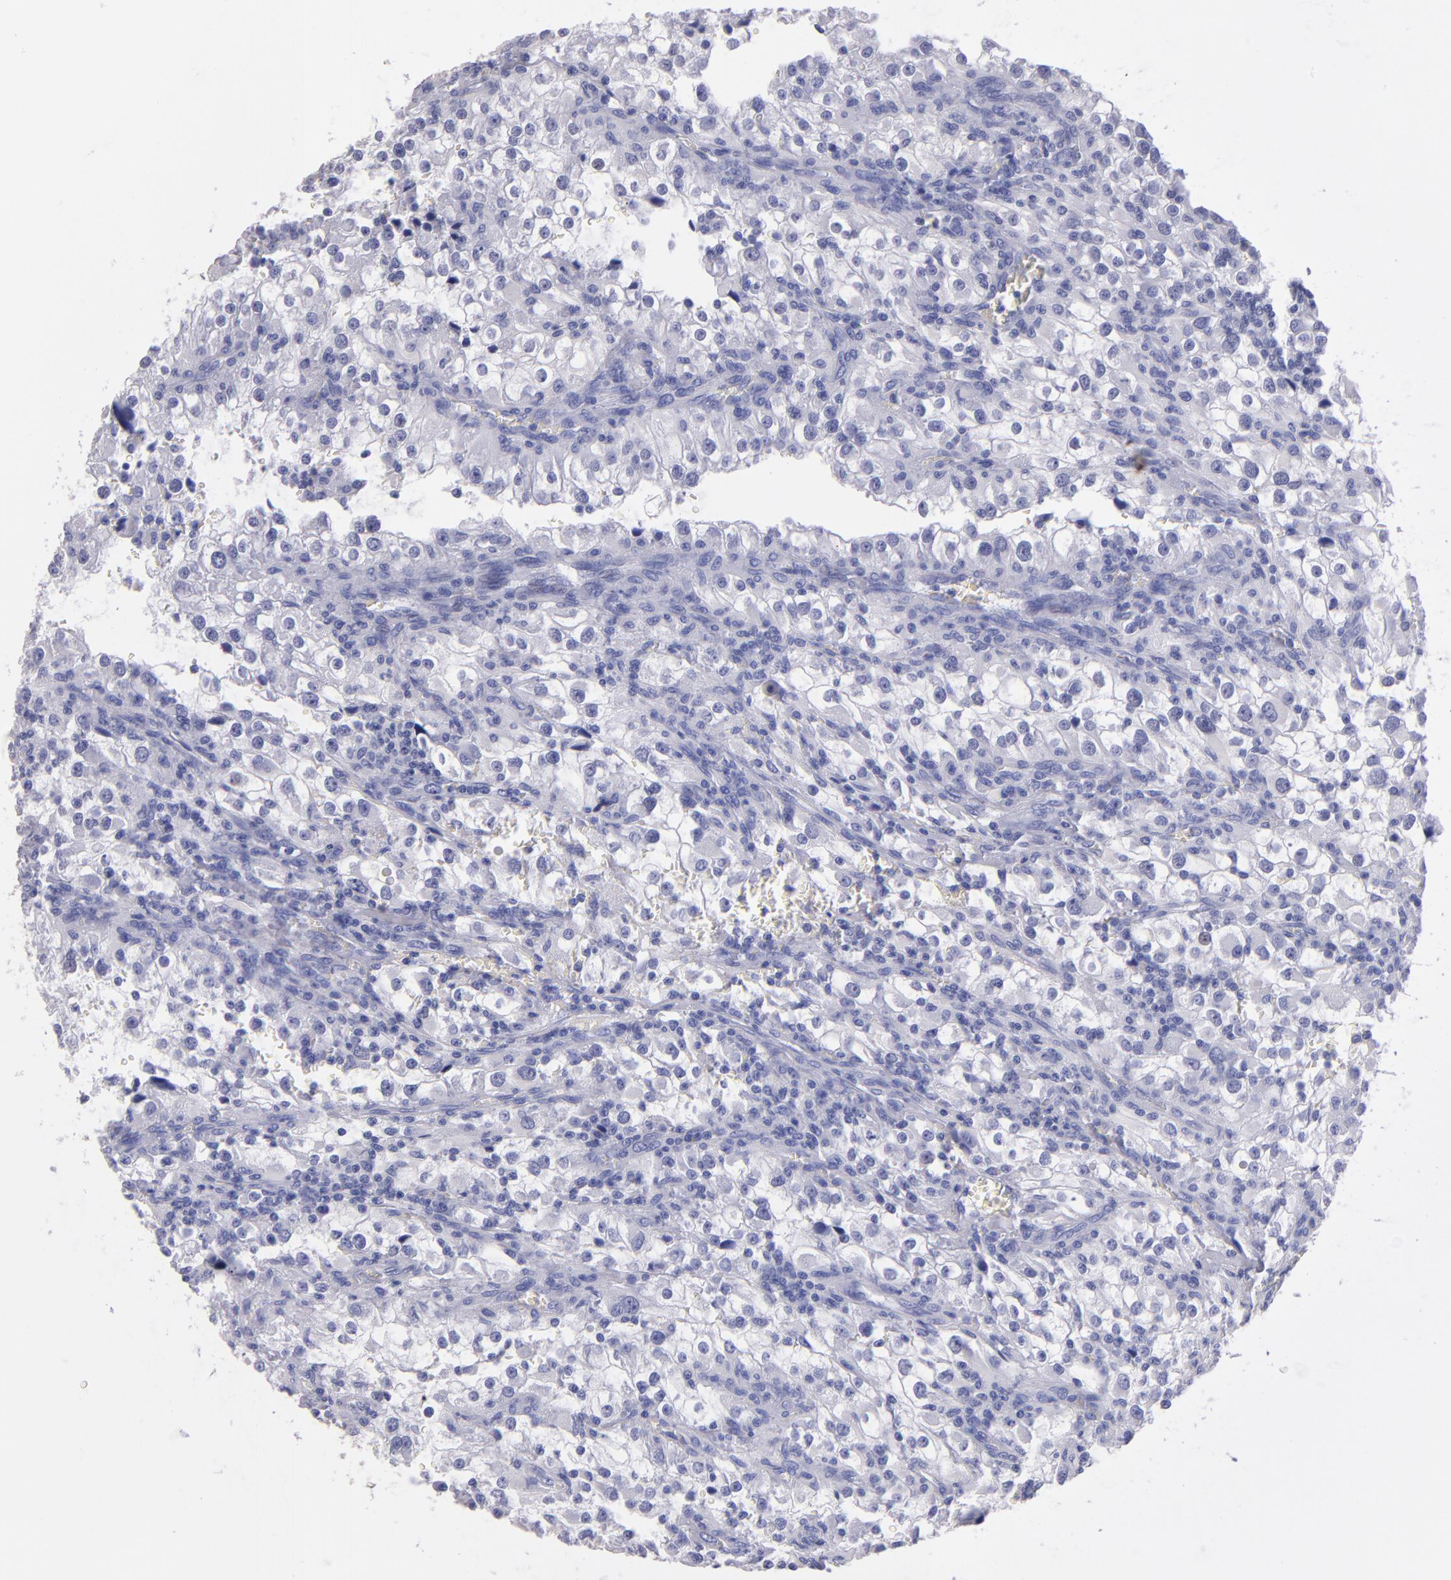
{"staining": {"intensity": "negative", "quantity": "none", "location": "none"}, "tissue": "renal cancer", "cell_type": "Tumor cells", "image_type": "cancer", "snomed": [{"axis": "morphology", "description": "Adenocarcinoma, NOS"}, {"axis": "topography", "description": "Kidney"}], "caption": "The image demonstrates no staining of tumor cells in renal cancer (adenocarcinoma).", "gene": "TG", "patient": {"sex": "female", "age": 52}}